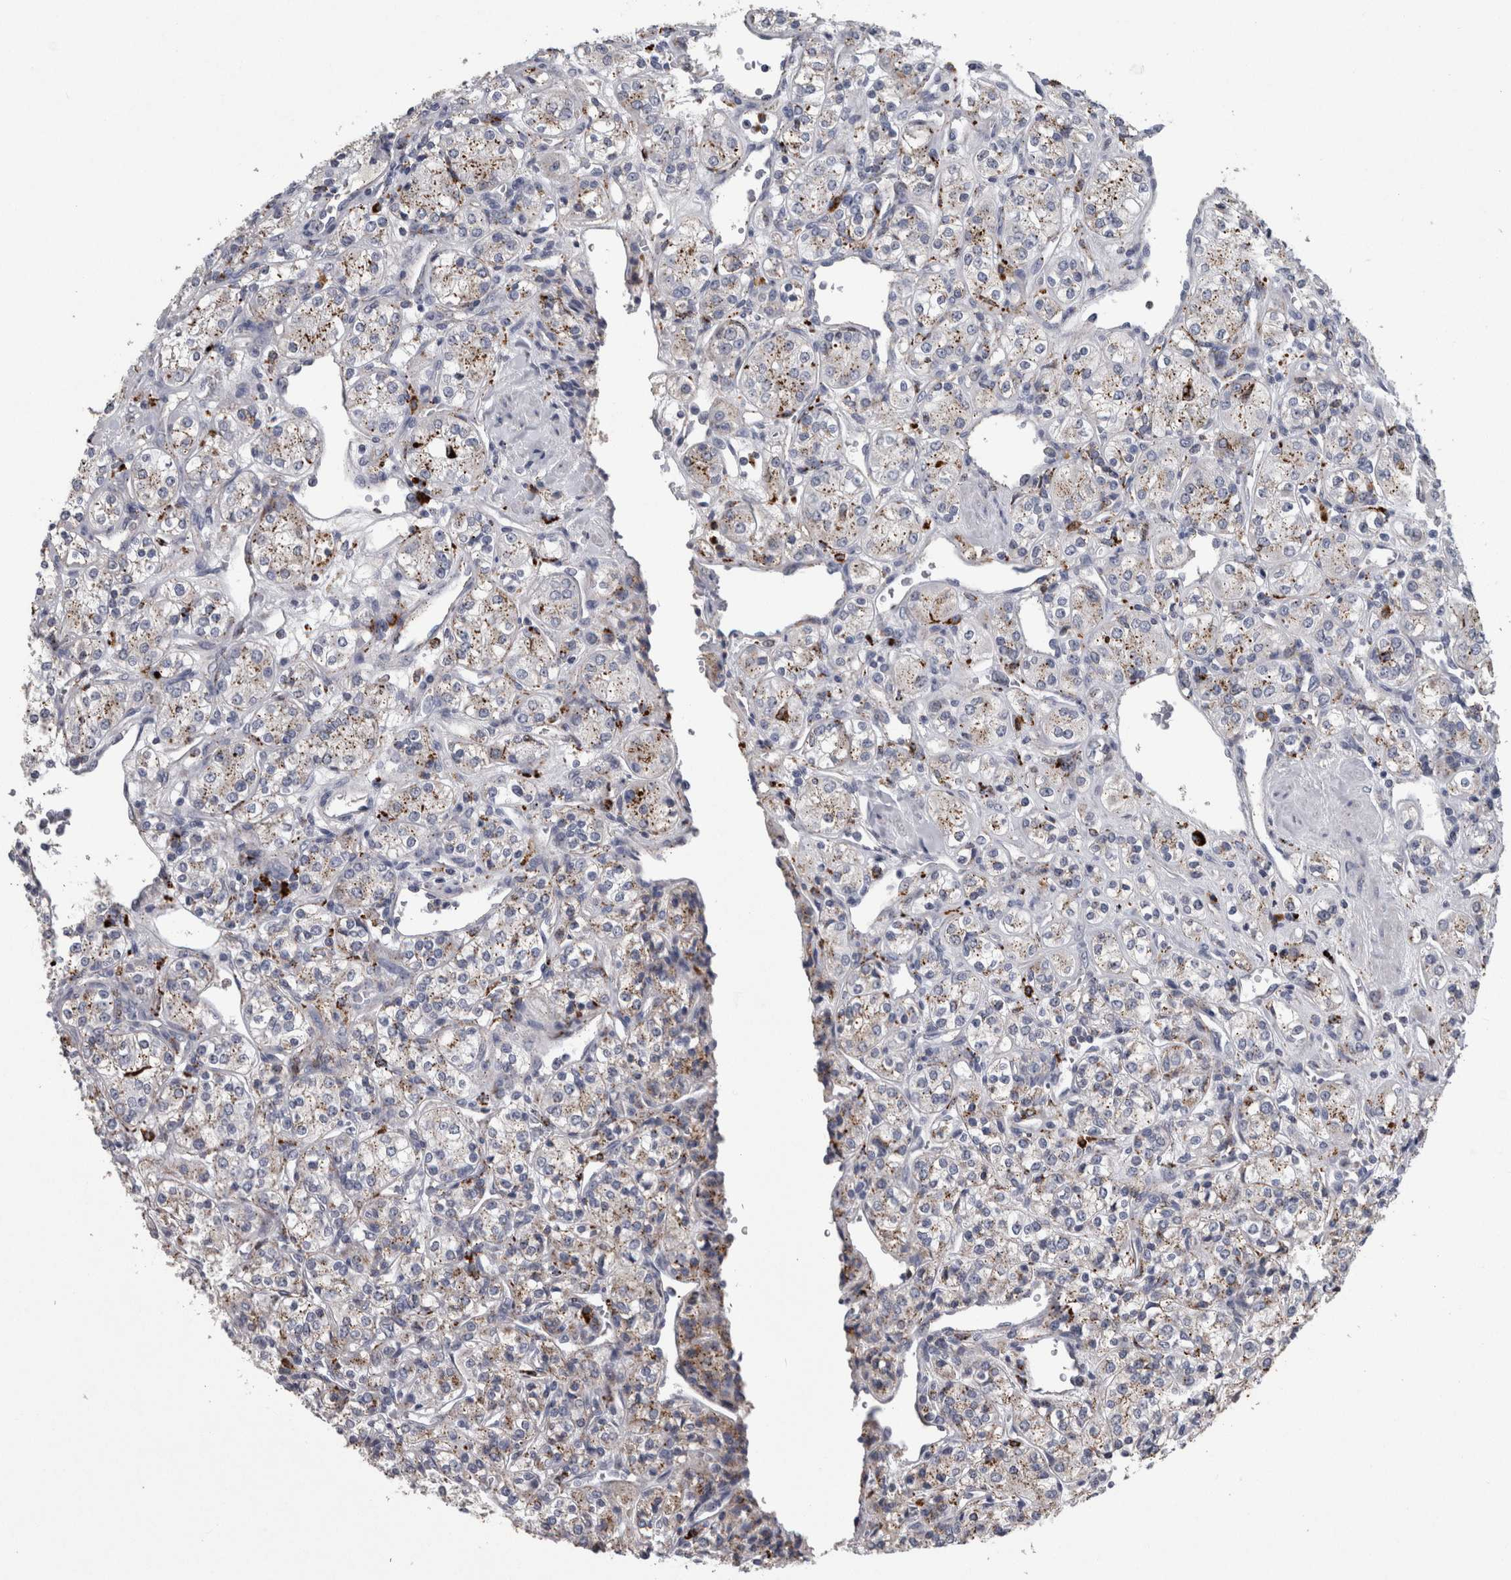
{"staining": {"intensity": "weak", "quantity": "25%-75%", "location": "cytoplasmic/membranous"}, "tissue": "renal cancer", "cell_type": "Tumor cells", "image_type": "cancer", "snomed": [{"axis": "morphology", "description": "Adenocarcinoma, NOS"}, {"axis": "topography", "description": "Kidney"}], "caption": "A low amount of weak cytoplasmic/membranous positivity is identified in about 25%-75% of tumor cells in renal cancer tissue.", "gene": "DPP7", "patient": {"sex": "male", "age": 77}}